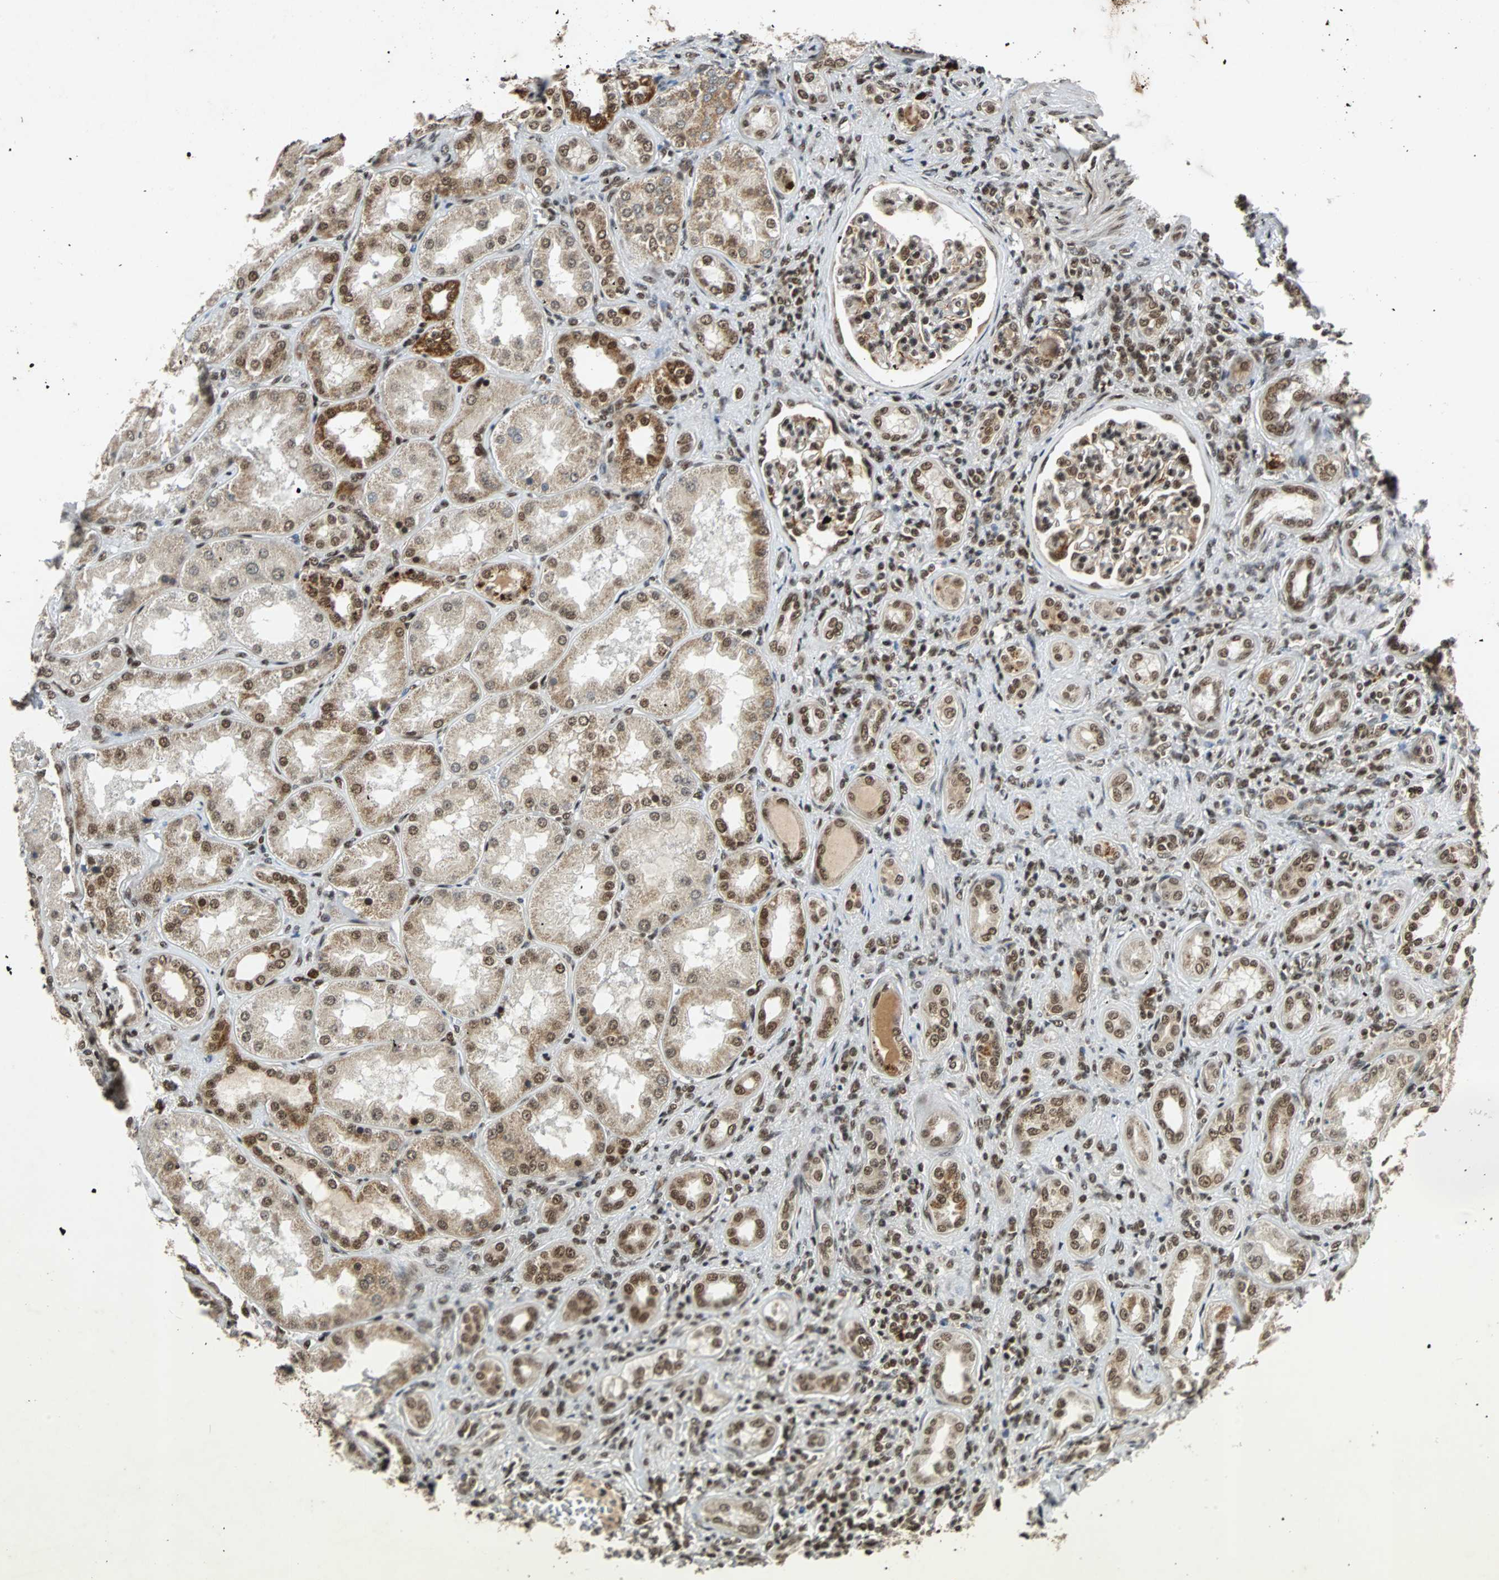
{"staining": {"intensity": "strong", "quantity": ">75%", "location": "nuclear"}, "tissue": "kidney", "cell_type": "Cells in glomeruli", "image_type": "normal", "snomed": [{"axis": "morphology", "description": "Normal tissue, NOS"}, {"axis": "topography", "description": "Kidney"}], "caption": "Brown immunohistochemical staining in normal kidney reveals strong nuclear positivity in about >75% of cells in glomeruli.", "gene": "TAF5", "patient": {"sex": "female", "age": 56}}